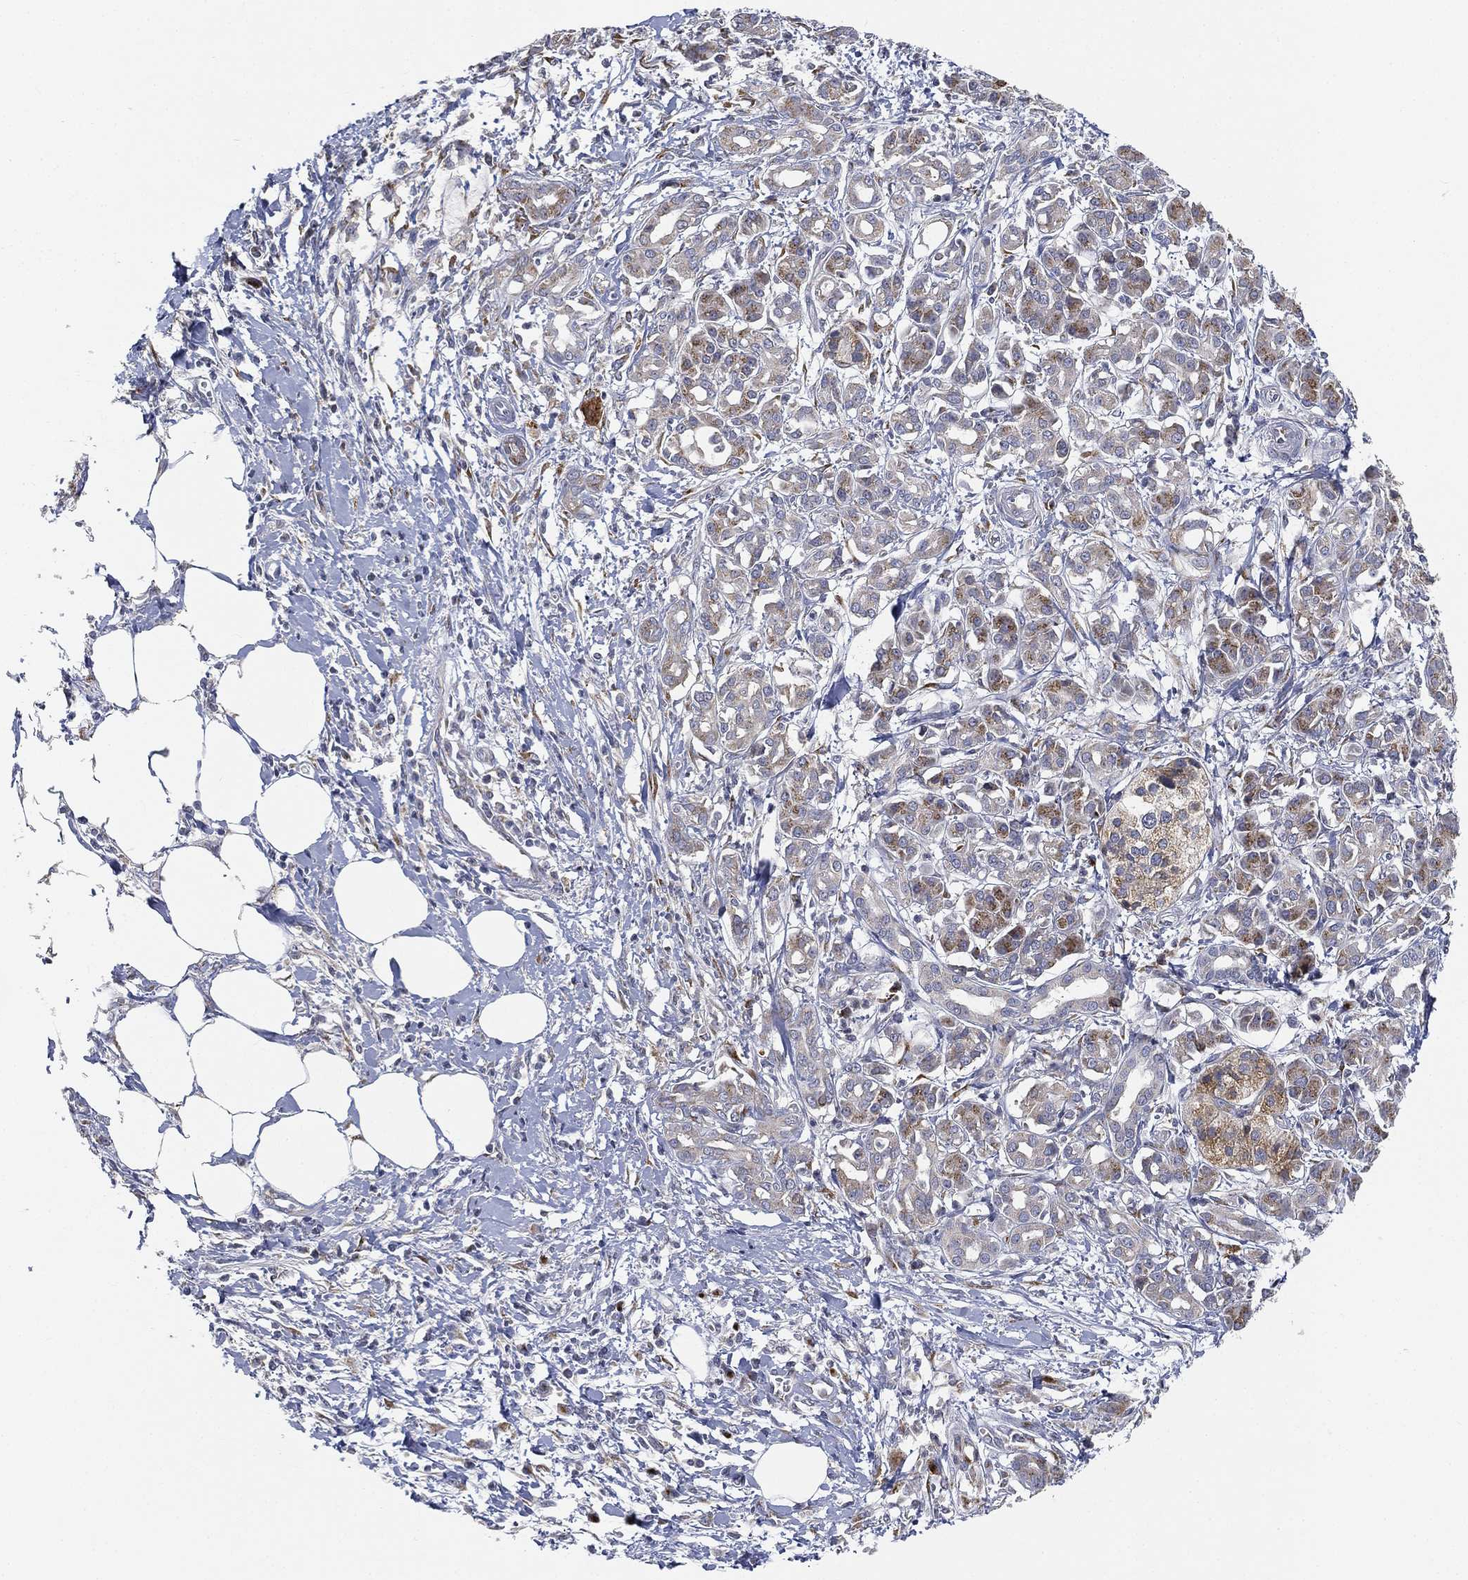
{"staining": {"intensity": "moderate", "quantity": "25%-75%", "location": "cytoplasmic/membranous"}, "tissue": "pancreatic cancer", "cell_type": "Tumor cells", "image_type": "cancer", "snomed": [{"axis": "morphology", "description": "Adenocarcinoma, NOS"}, {"axis": "topography", "description": "Pancreas"}], "caption": "High-magnification brightfield microscopy of adenocarcinoma (pancreatic) stained with DAB (3,3'-diaminobenzidine) (brown) and counterstained with hematoxylin (blue). tumor cells exhibit moderate cytoplasmic/membranous staining is appreciated in about25%-75% of cells.", "gene": "TICAM1", "patient": {"sex": "male", "age": 72}}